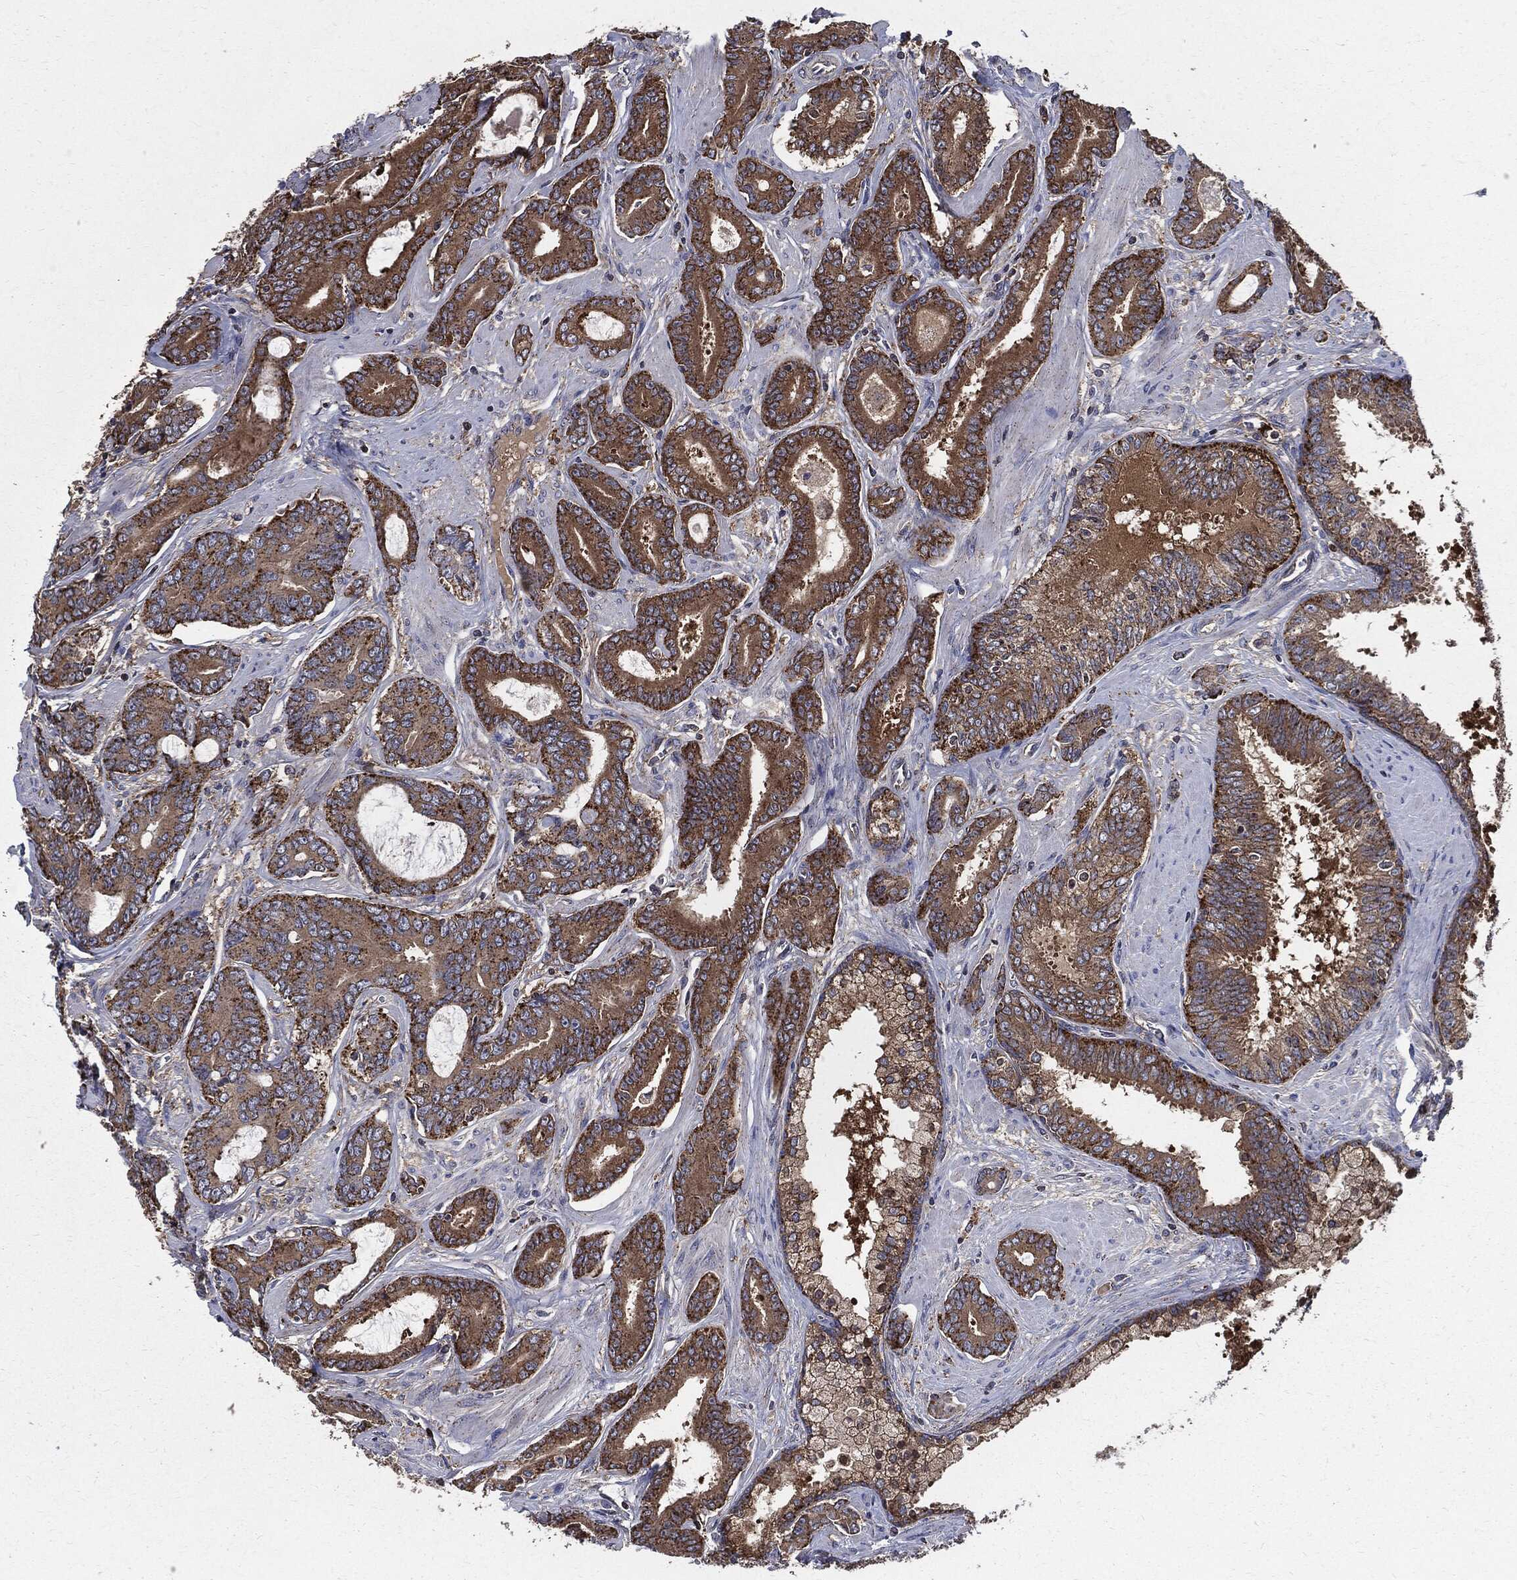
{"staining": {"intensity": "strong", "quantity": "25%-75%", "location": "cytoplasmic/membranous"}, "tissue": "prostate cancer", "cell_type": "Tumor cells", "image_type": "cancer", "snomed": [{"axis": "morphology", "description": "Adenocarcinoma, NOS"}, {"axis": "topography", "description": "Prostate"}], "caption": "Strong cytoplasmic/membranous protein positivity is seen in about 25%-75% of tumor cells in adenocarcinoma (prostate).", "gene": "PDCD6IP", "patient": {"sex": "male", "age": 55}}